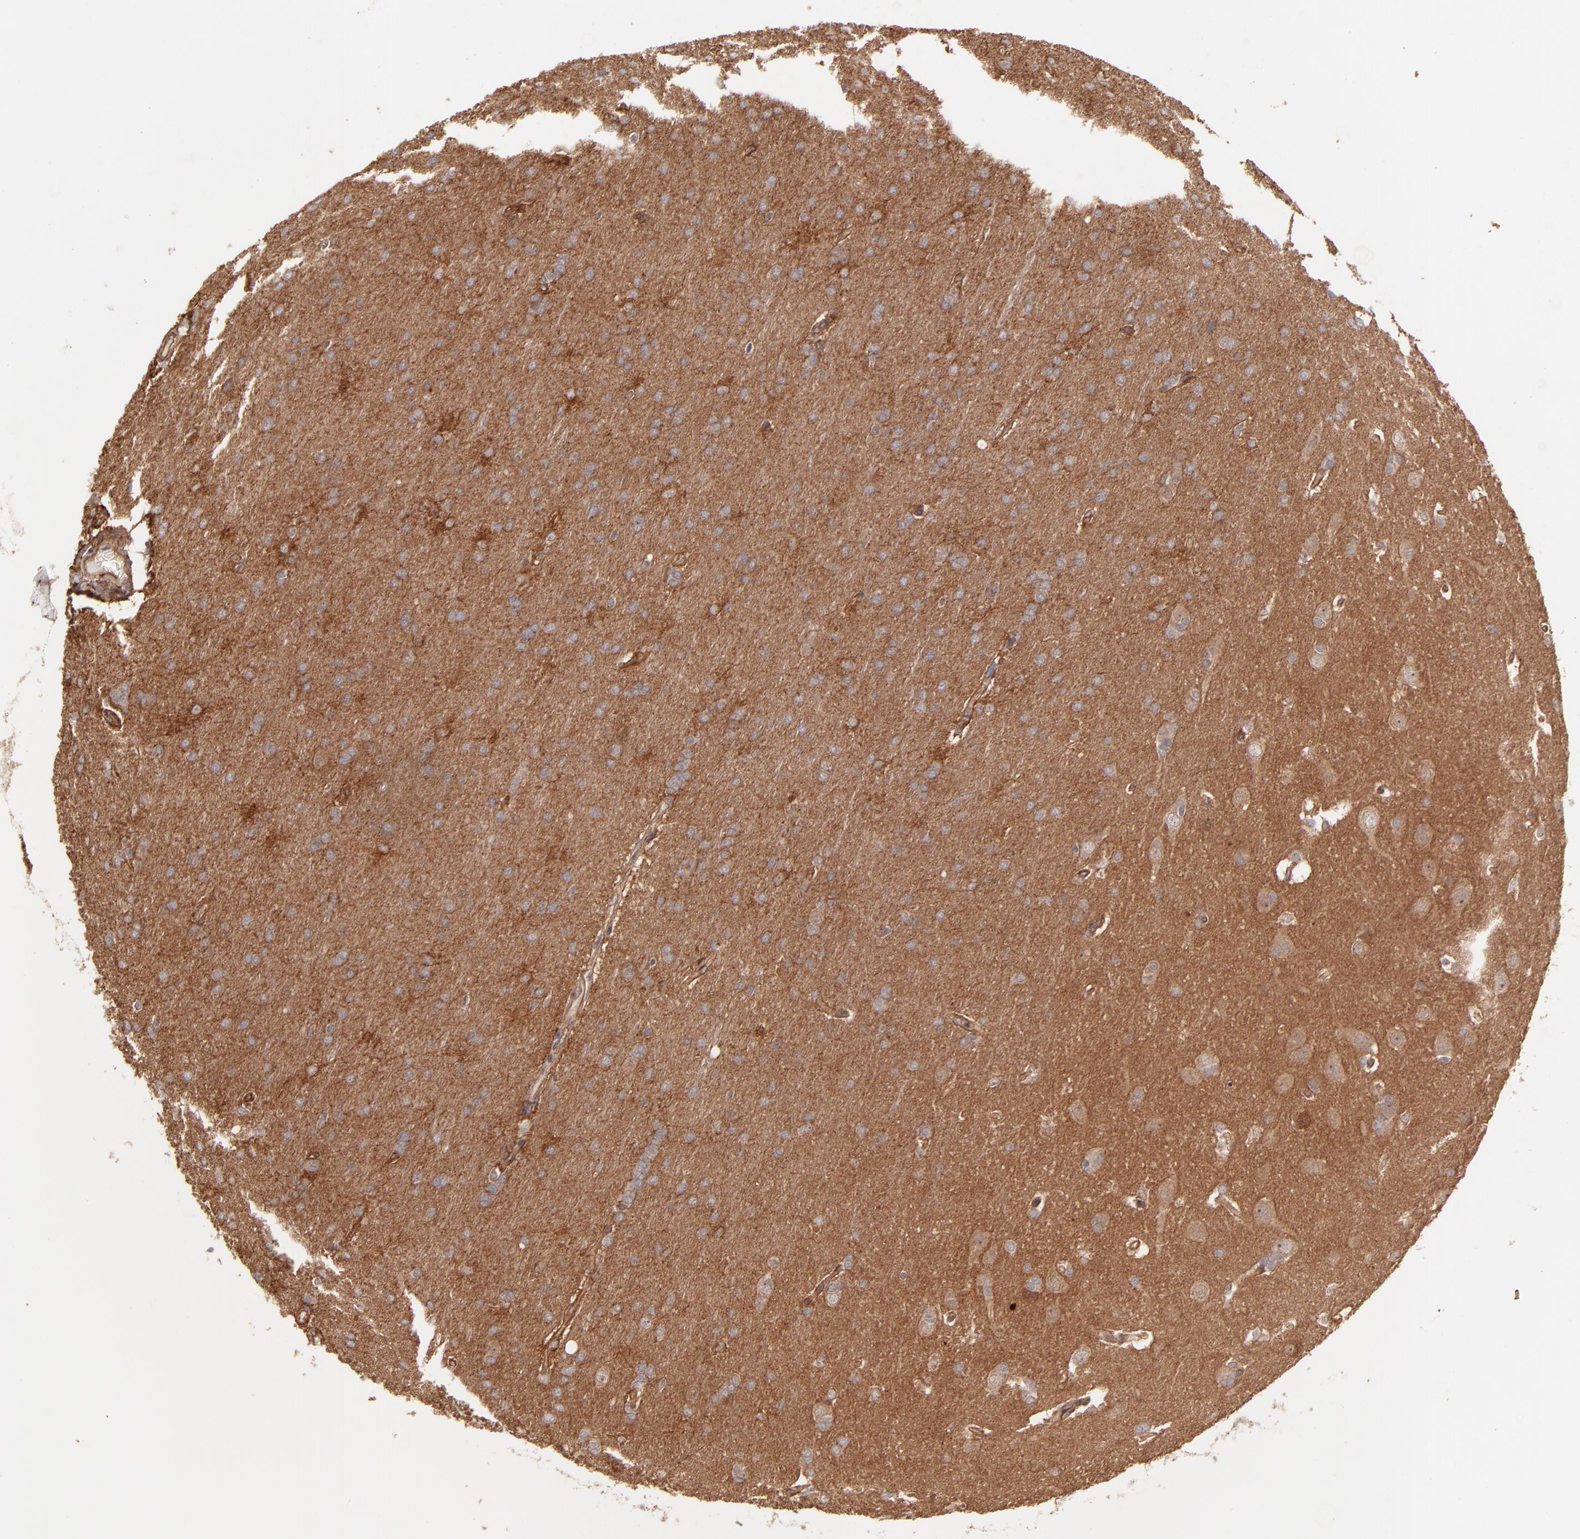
{"staining": {"intensity": "moderate", "quantity": "25%-75%", "location": "cytoplasmic/membranous"}, "tissue": "glioma", "cell_type": "Tumor cells", "image_type": "cancer", "snomed": [{"axis": "morphology", "description": "Glioma, malignant, Low grade"}, {"axis": "topography", "description": "Brain"}], "caption": "IHC staining of malignant low-grade glioma, which shows medium levels of moderate cytoplasmic/membranous expression in approximately 25%-75% of tumor cells indicating moderate cytoplasmic/membranous protein positivity. The staining was performed using DAB (brown) for protein detection and nuclei were counterstained in hematoxylin (blue).", "gene": "STAP2", "patient": {"sex": "female", "age": 32}}